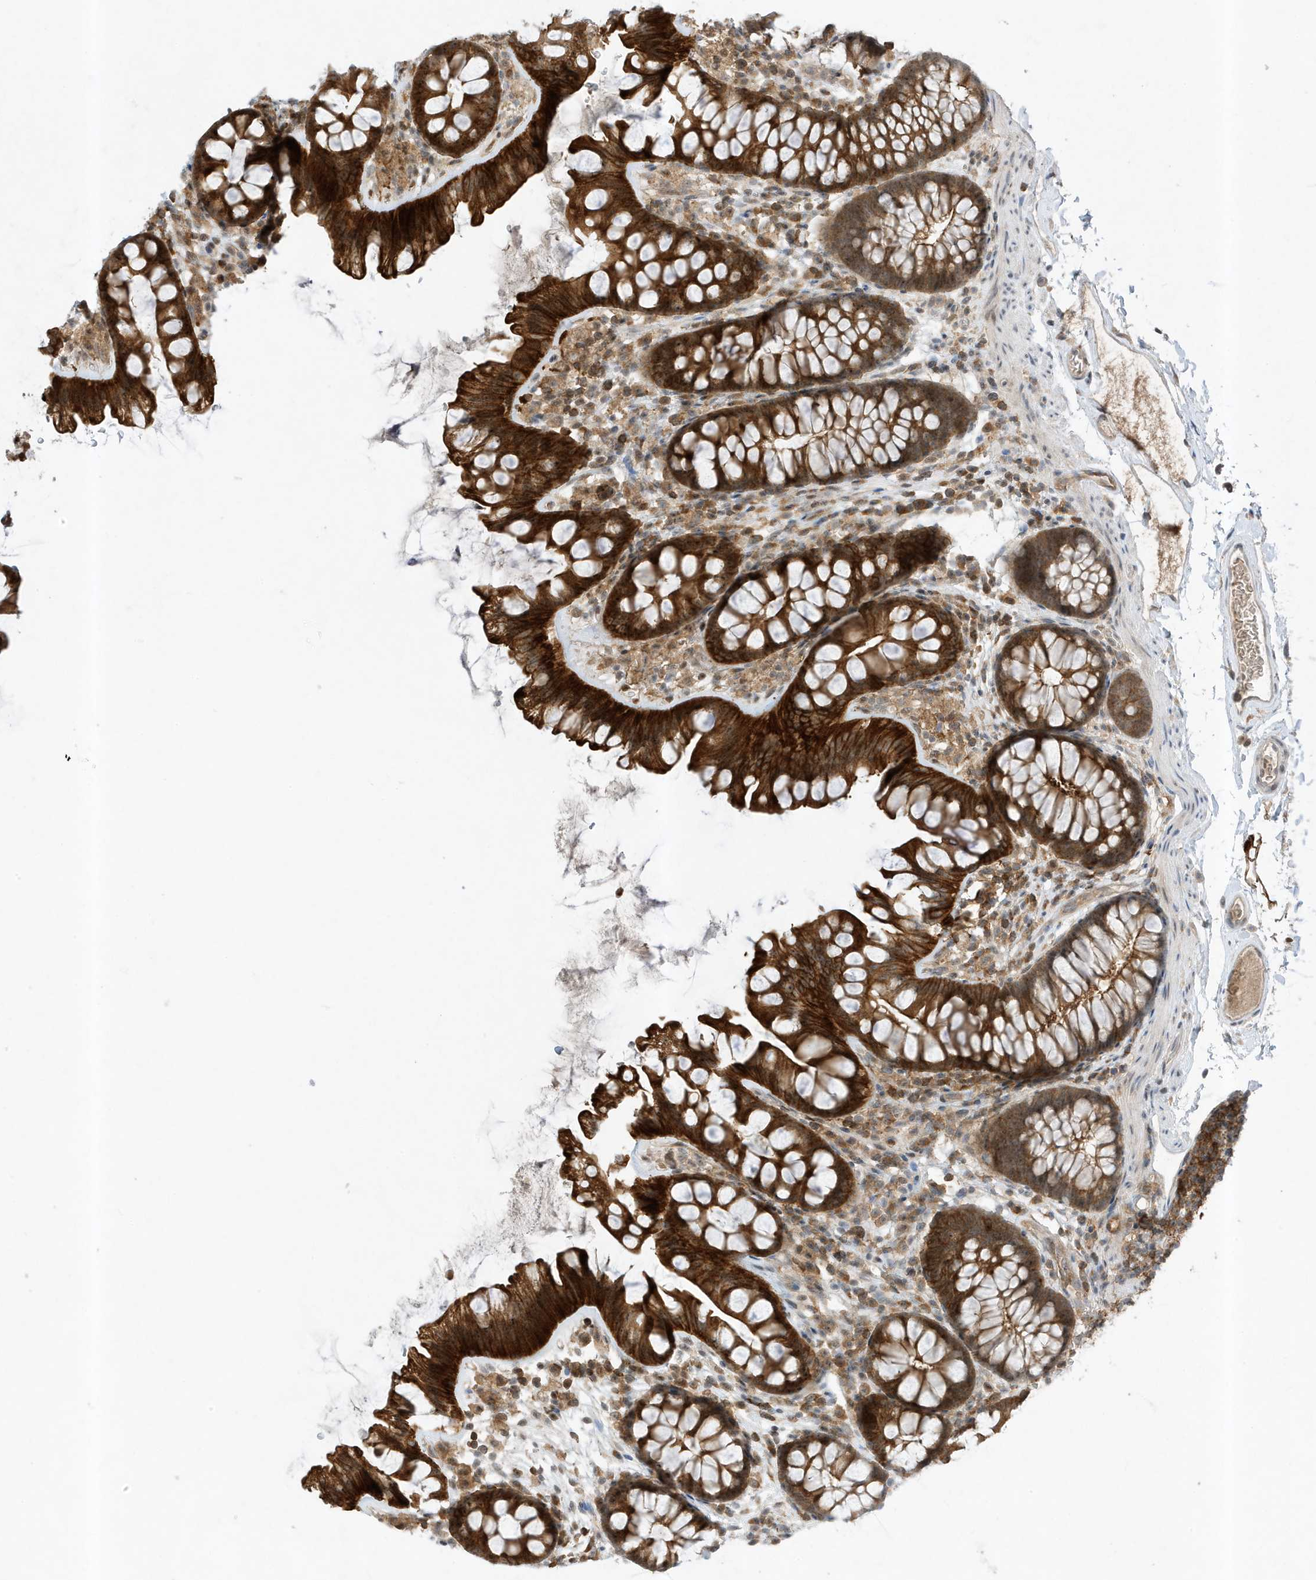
{"staining": {"intensity": "weak", "quantity": ">75%", "location": "cytoplasmic/membranous"}, "tissue": "colon", "cell_type": "Endothelial cells", "image_type": "normal", "snomed": [{"axis": "morphology", "description": "Normal tissue, NOS"}, {"axis": "topography", "description": "Colon"}], "caption": "Immunohistochemical staining of unremarkable colon shows >75% levels of weak cytoplasmic/membranous protein positivity in approximately >75% of endothelial cells. (DAB (3,3'-diaminobenzidine) IHC, brown staining for protein, blue staining for nuclei).", "gene": "MAST3", "patient": {"sex": "female", "age": 62}}